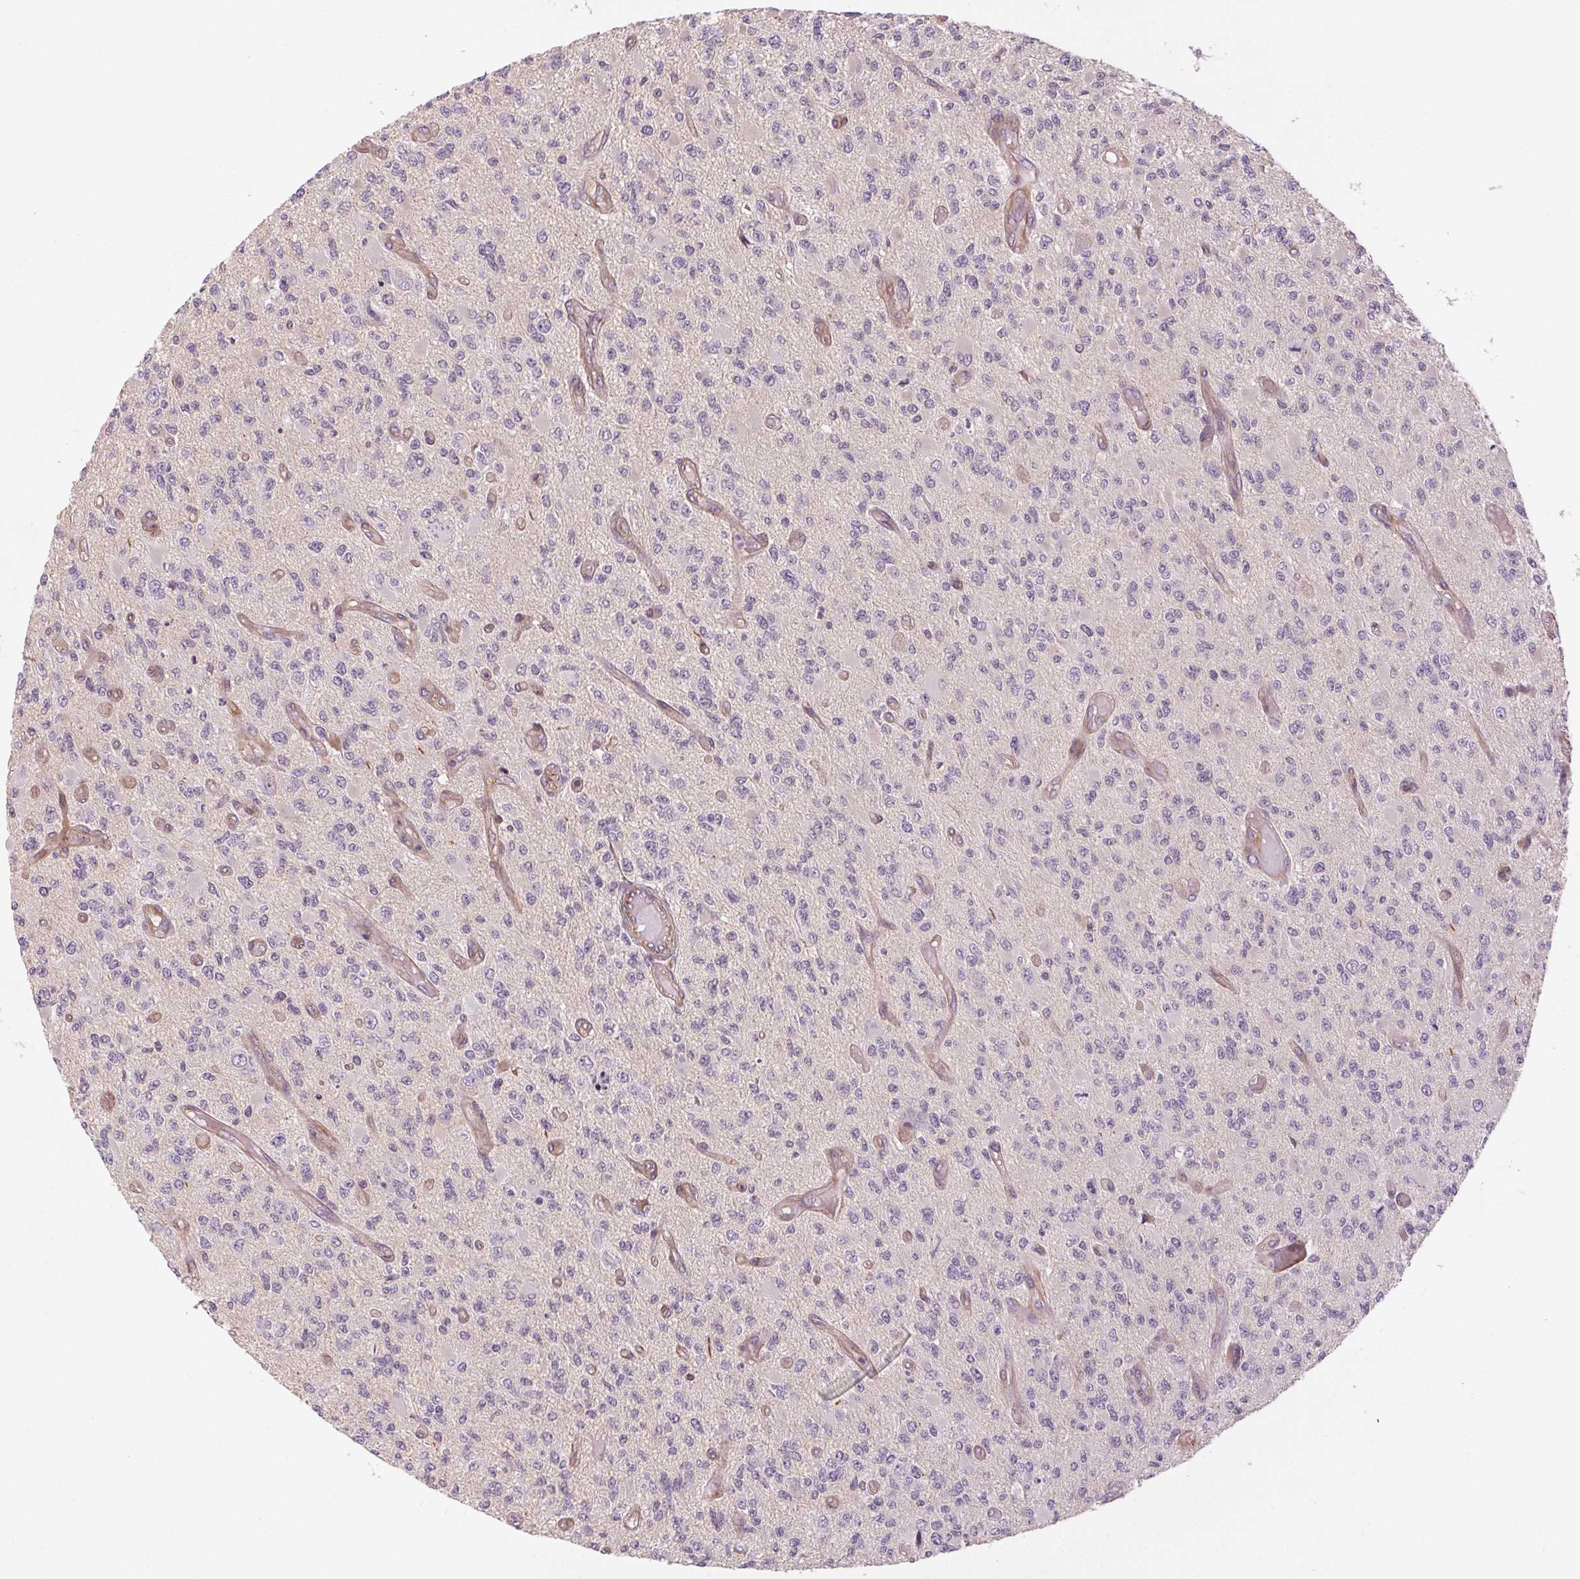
{"staining": {"intensity": "negative", "quantity": "none", "location": "none"}, "tissue": "glioma", "cell_type": "Tumor cells", "image_type": "cancer", "snomed": [{"axis": "morphology", "description": "Glioma, malignant, High grade"}, {"axis": "topography", "description": "Brain"}], "caption": "The photomicrograph exhibits no significant expression in tumor cells of glioma.", "gene": "CCSER1", "patient": {"sex": "female", "age": 63}}